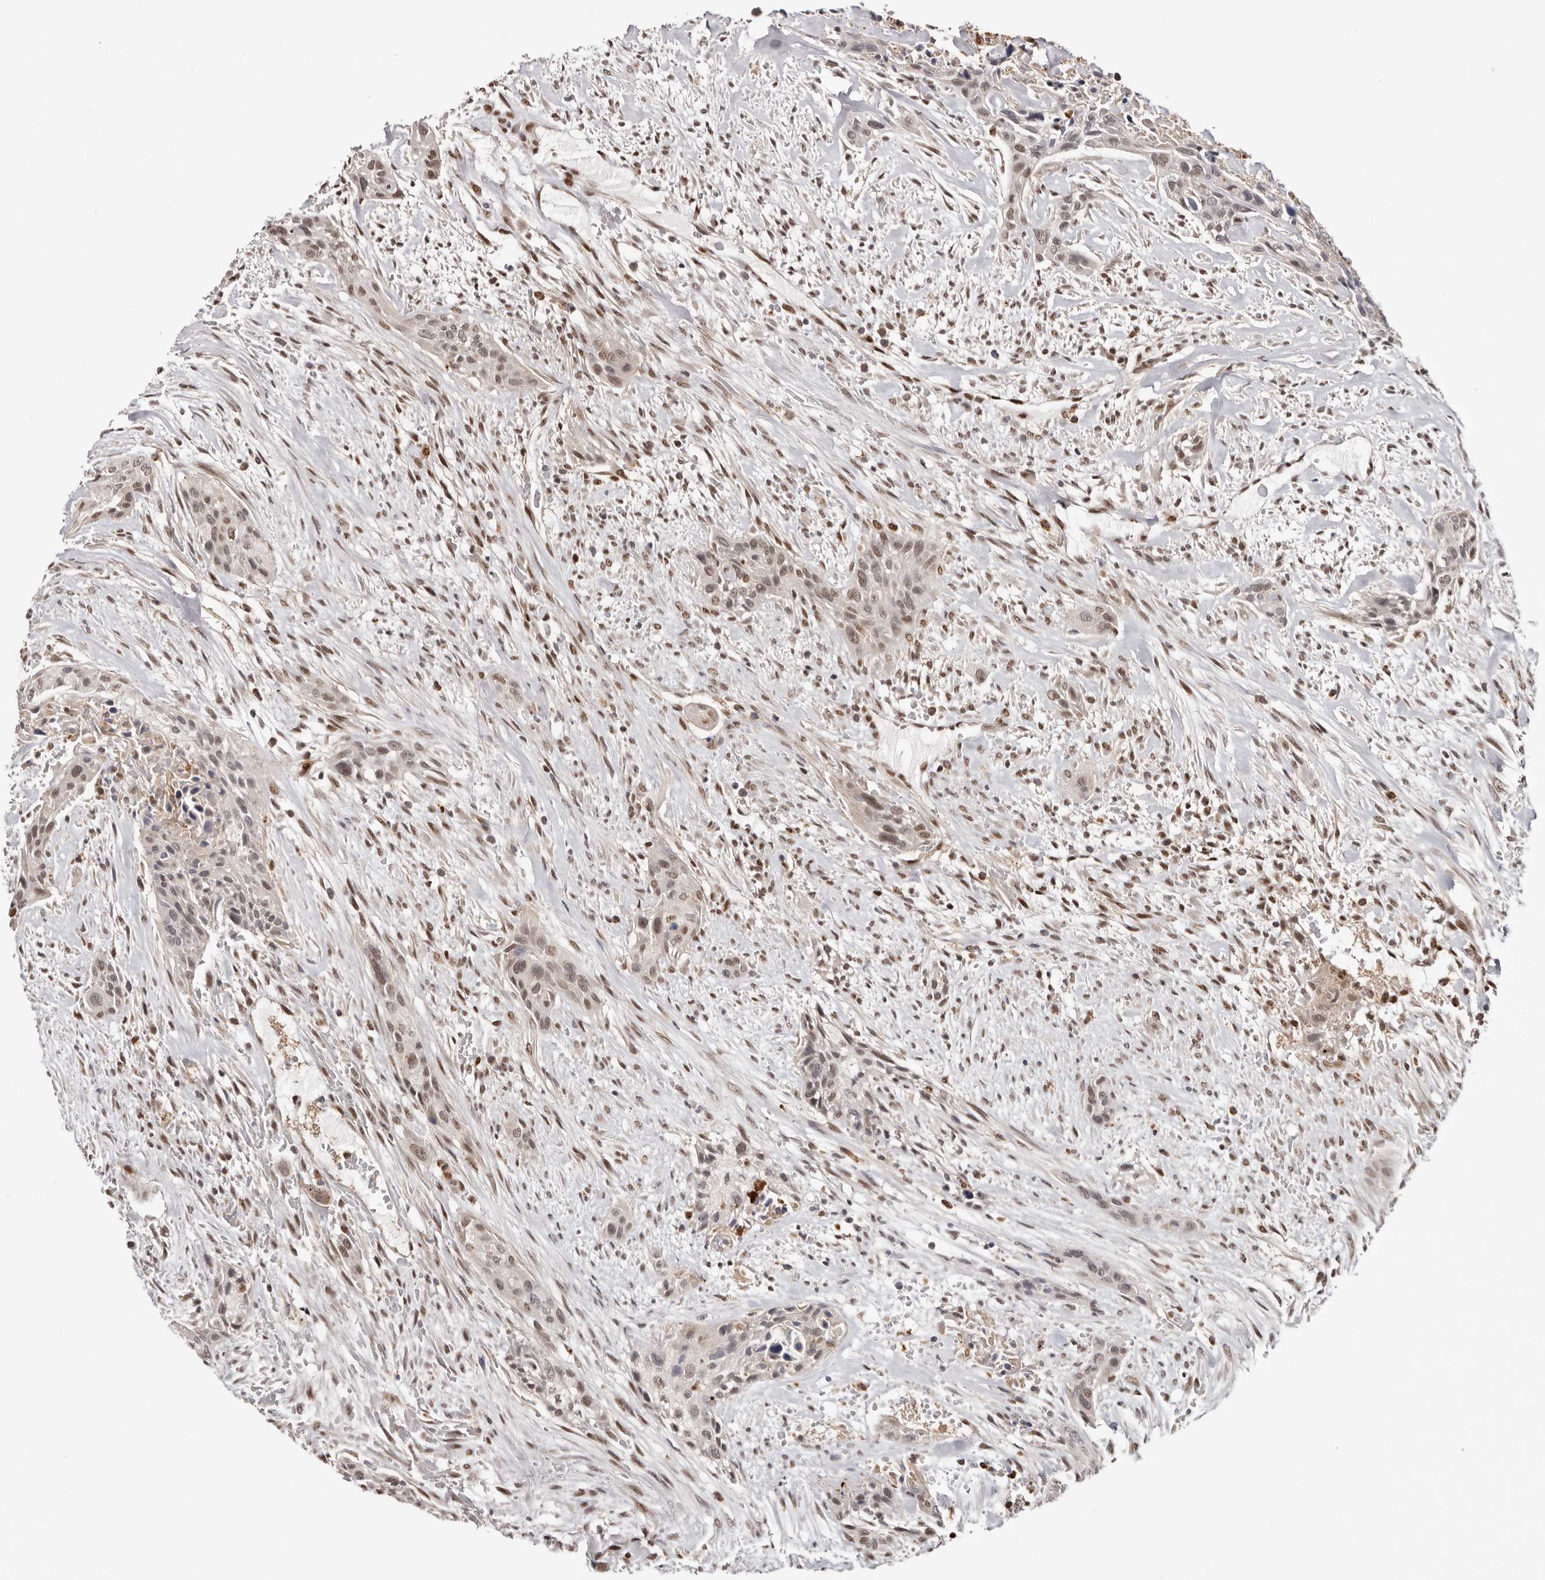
{"staining": {"intensity": "weak", "quantity": "25%-75%", "location": "nuclear"}, "tissue": "urothelial cancer", "cell_type": "Tumor cells", "image_type": "cancer", "snomed": [{"axis": "morphology", "description": "Urothelial carcinoma, High grade"}, {"axis": "topography", "description": "Urinary bladder"}], "caption": "This is a micrograph of IHC staining of urothelial cancer, which shows weak expression in the nuclear of tumor cells.", "gene": "SMAD7", "patient": {"sex": "male", "age": 35}}